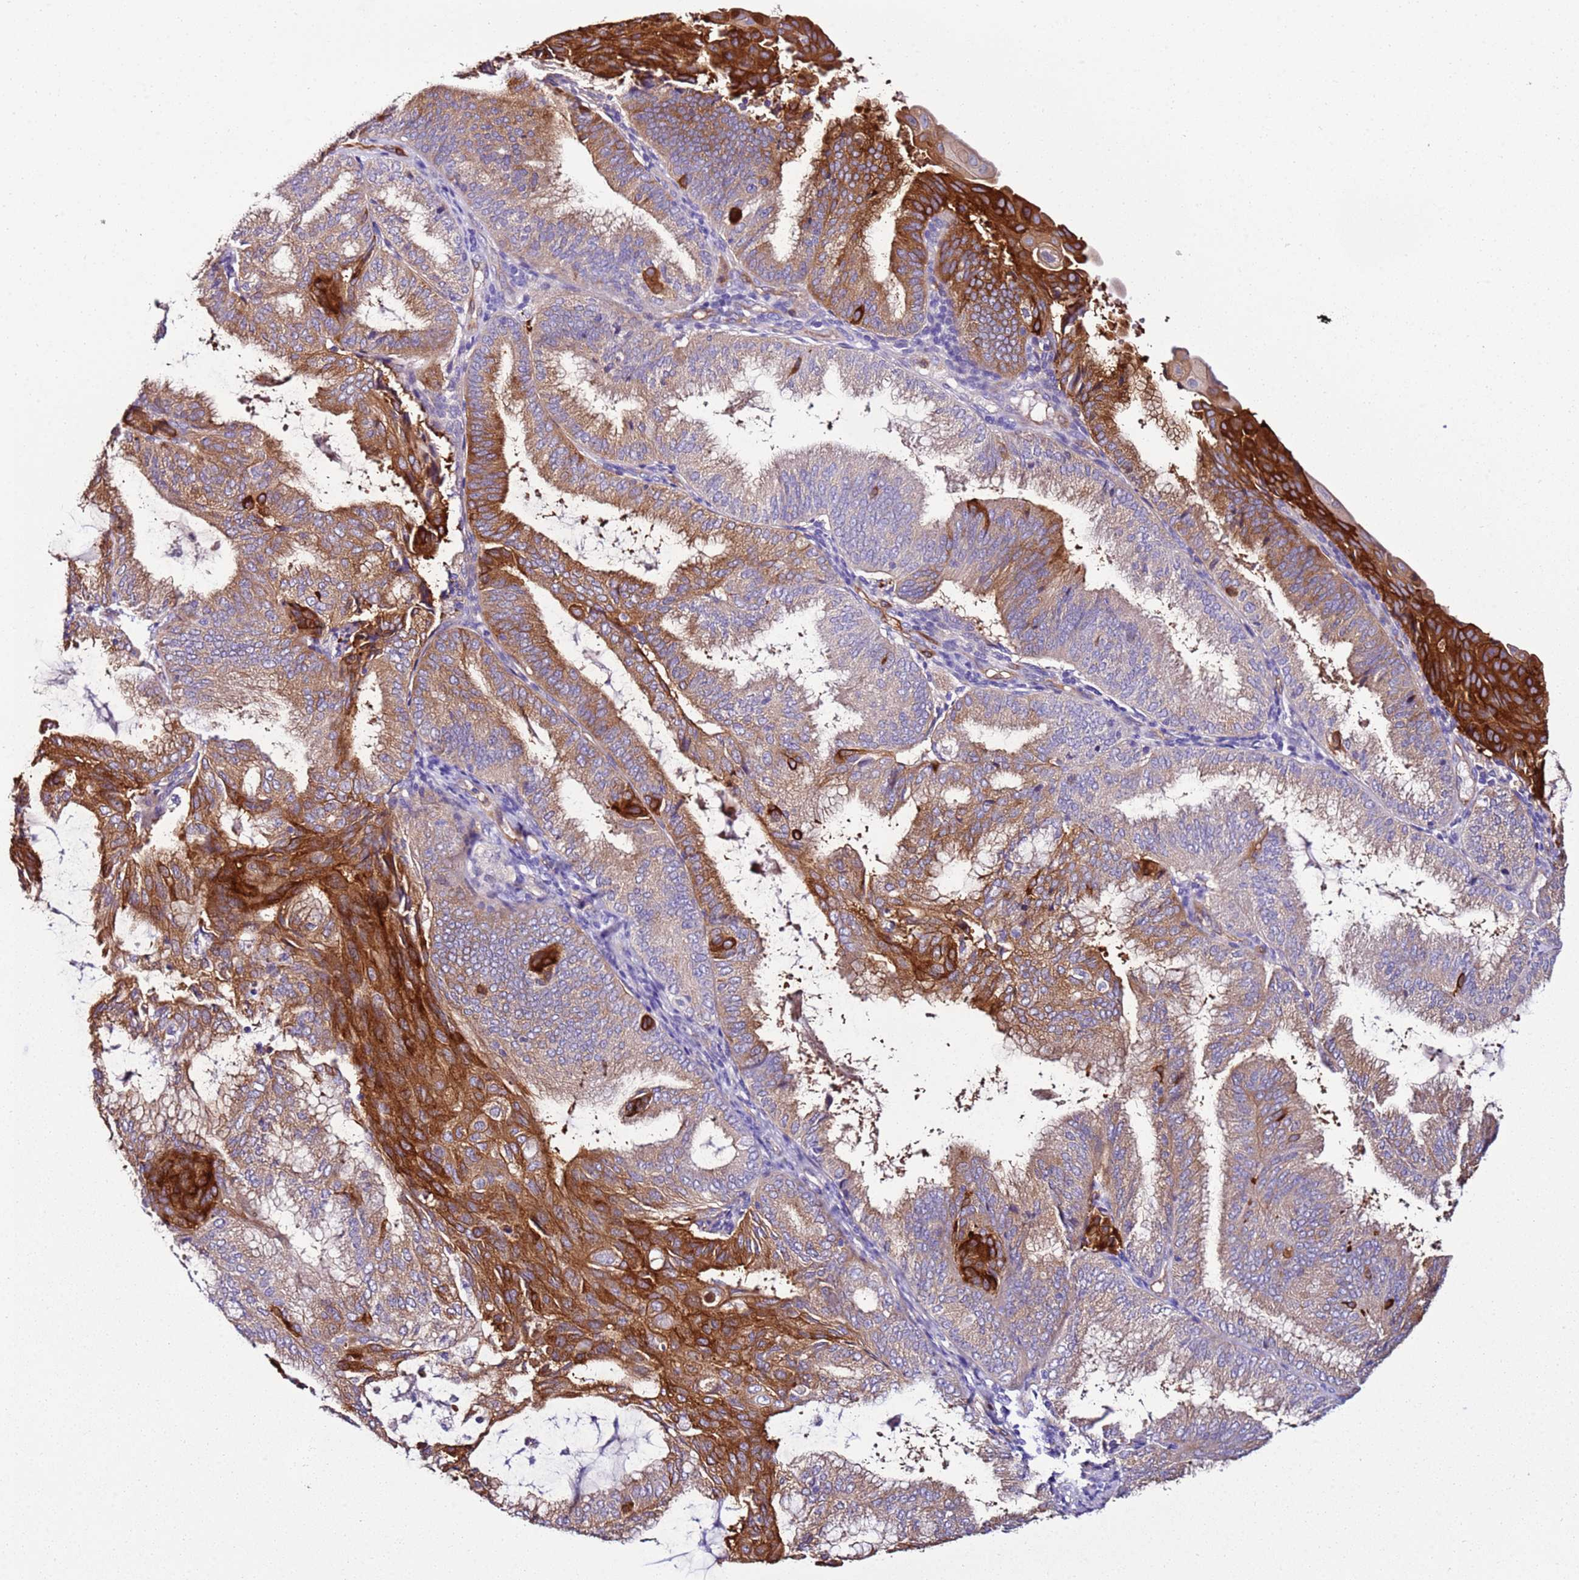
{"staining": {"intensity": "strong", "quantity": "25%-75%", "location": "cytoplasmic/membranous"}, "tissue": "endometrial cancer", "cell_type": "Tumor cells", "image_type": "cancer", "snomed": [{"axis": "morphology", "description": "Adenocarcinoma, NOS"}, {"axis": "topography", "description": "Endometrium"}], "caption": "Approximately 25%-75% of tumor cells in human adenocarcinoma (endometrial) display strong cytoplasmic/membranous protein staining as visualized by brown immunohistochemical staining.", "gene": "FAM174C", "patient": {"sex": "female", "age": 49}}